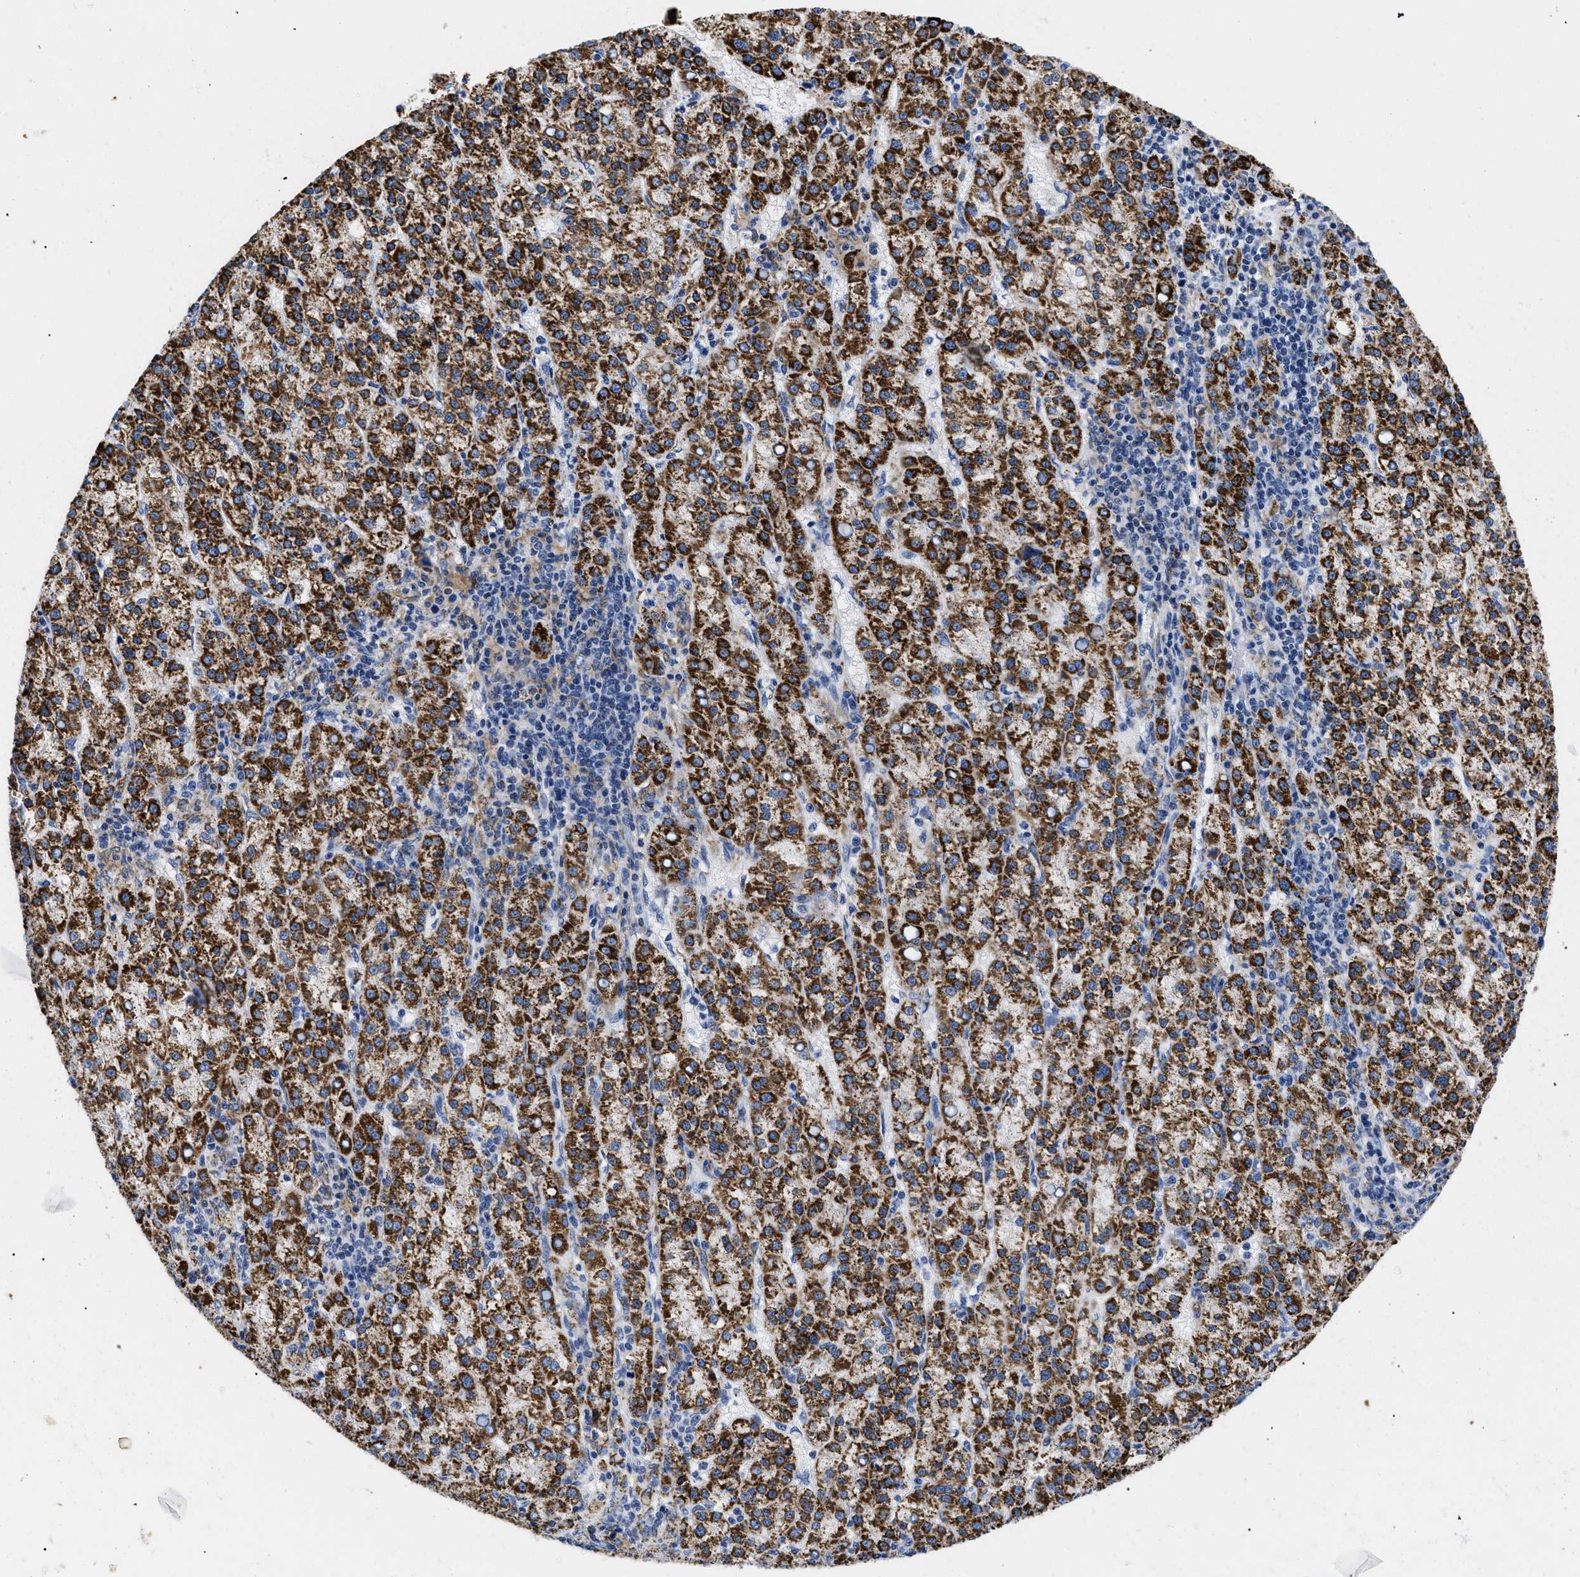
{"staining": {"intensity": "strong", "quantity": ">75%", "location": "cytoplasmic/membranous"}, "tissue": "liver cancer", "cell_type": "Tumor cells", "image_type": "cancer", "snomed": [{"axis": "morphology", "description": "Carcinoma, Hepatocellular, NOS"}, {"axis": "topography", "description": "Liver"}], "caption": "A high amount of strong cytoplasmic/membranous positivity is identified in approximately >75% of tumor cells in liver cancer (hepatocellular carcinoma) tissue.", "gene": "GPR149", "patient": {"sex": "female", "age": 58}}